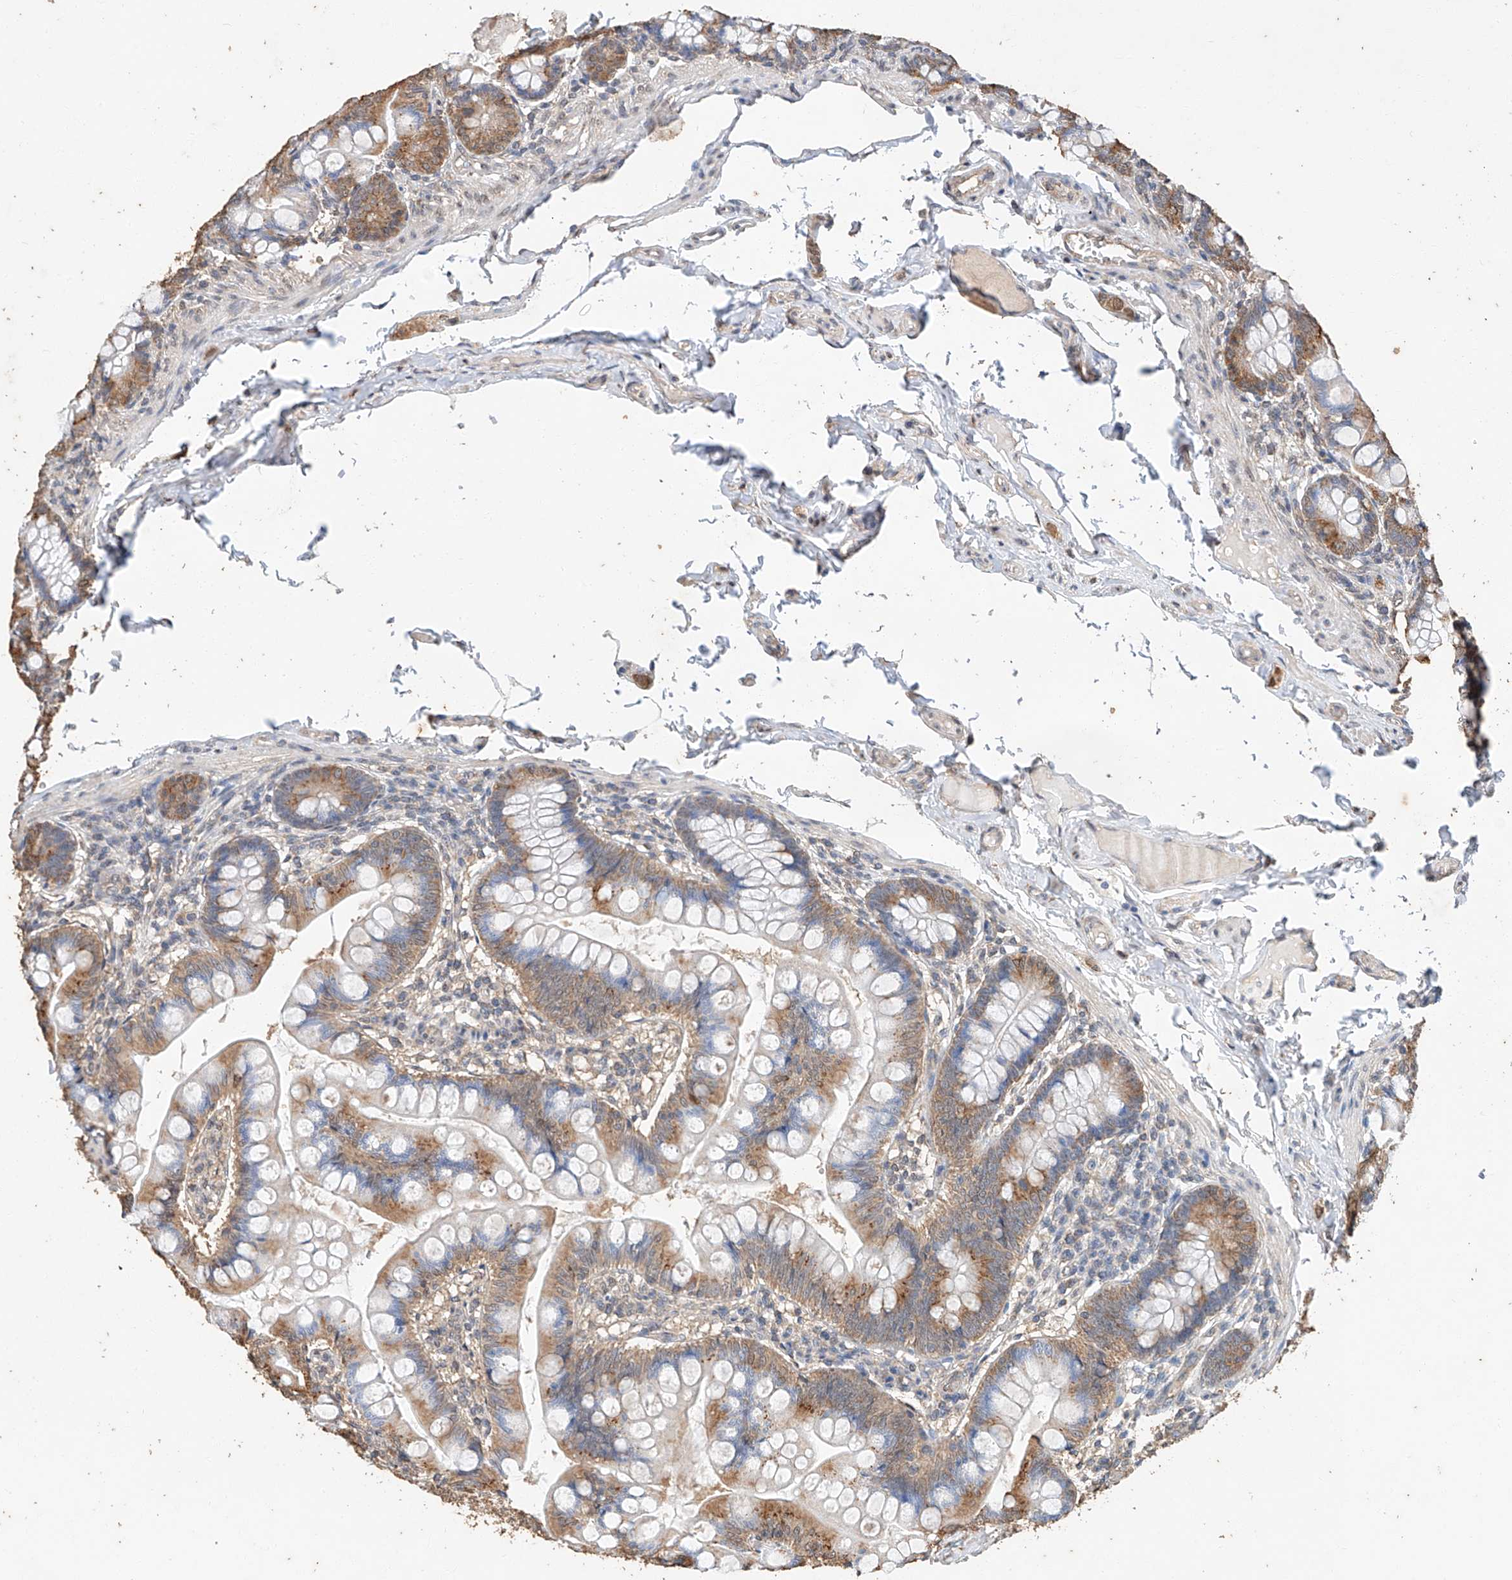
{"staining": {"intensity": "moderate", "quantity": "25%-75%", "location": "cytoplasmic/membranous"}, "tissue": "small intestine", "cell_type": "Glandular cells", "image_type": "normal", "snomed": [{"axis": "morphology", "description": "Normal tissue, NOS"}, {"axis": "topography", "description": "Small intestine"}], "caption": "Immunohistochemical staining of unremarkable small intestine demonstrates moderate cytoplasmic/membranous protein positivity in about 25%-75% of glandular cells.", "gene": "CERS4", "patient": {"sex": "male", "age": 7}}